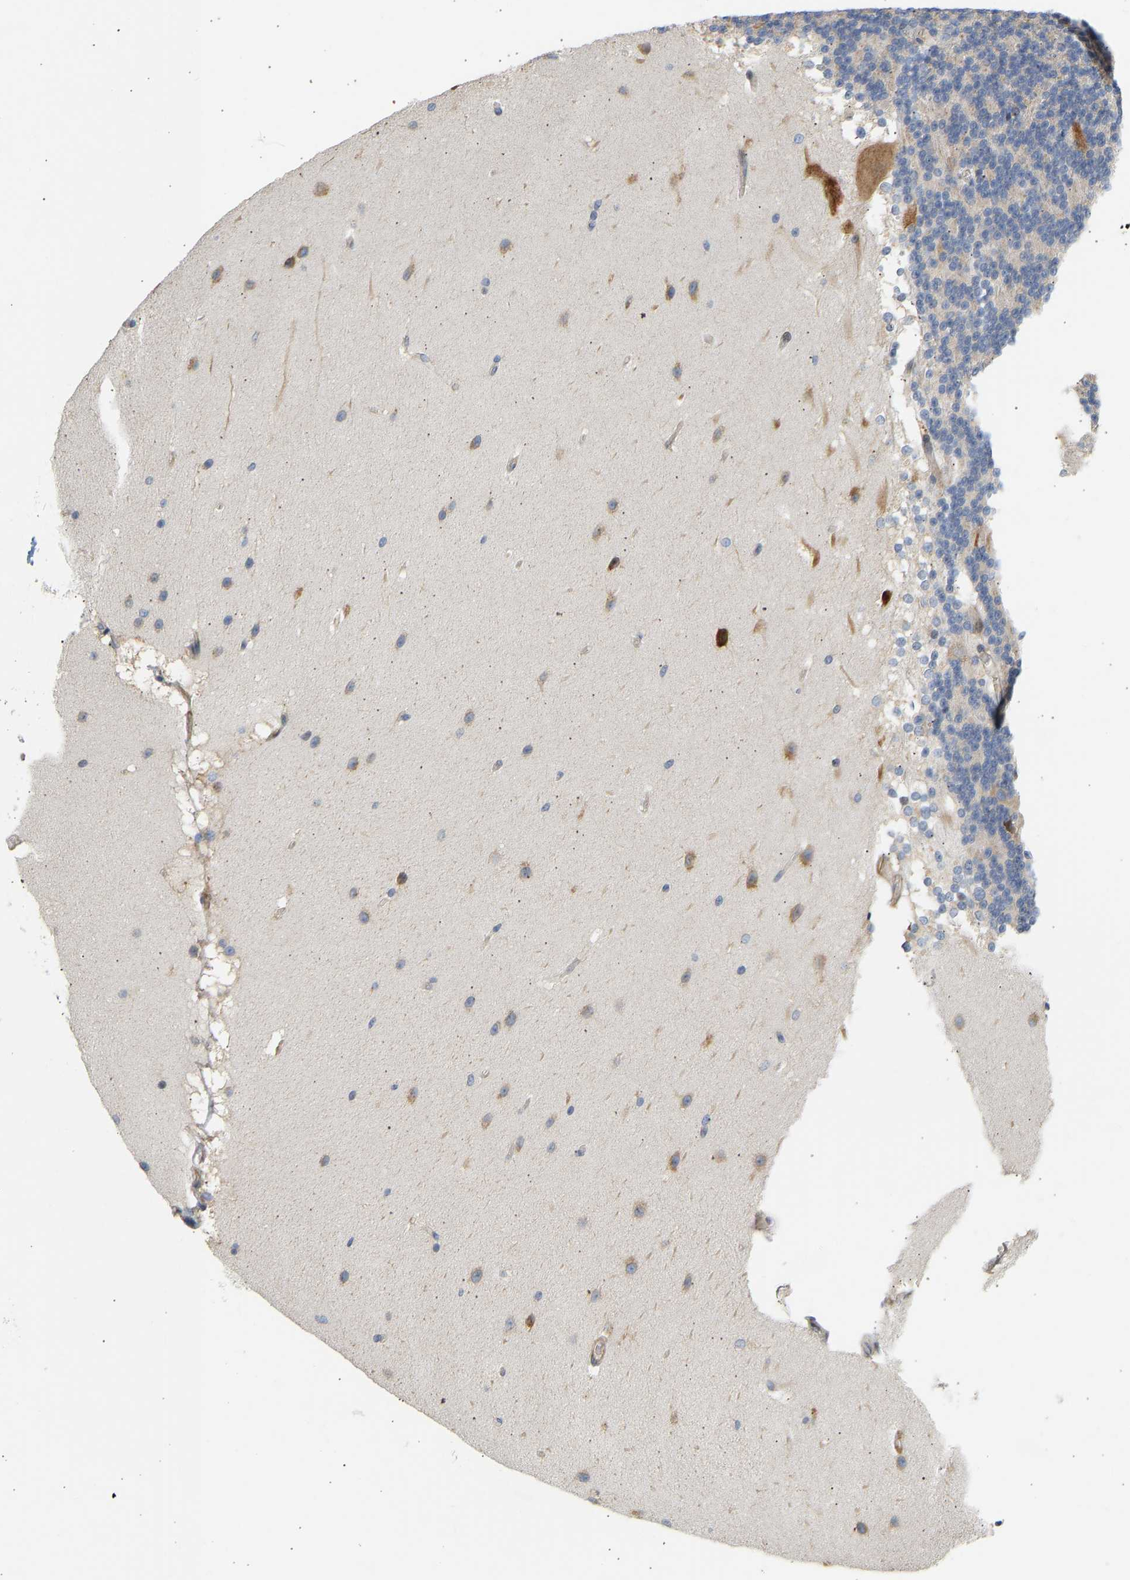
{"staining": {"intensity": "negative", "quantity": "none", "location": "none"}, "tissue": "cerebellum", "cell_type": "Cells in granular layer", "image_type": "normal", "snomed": [{"axis": "morphology", "description": "Normal tissue, NOS"}, {"axis": "topography", "description": "Cerebellum"}], "caption": "Immunohistochemistry of normal human cerebellum reveals no positivity in cells in granular layer.", "gene": "RPS14", "patient": {"sex": "female", "age": 19}}